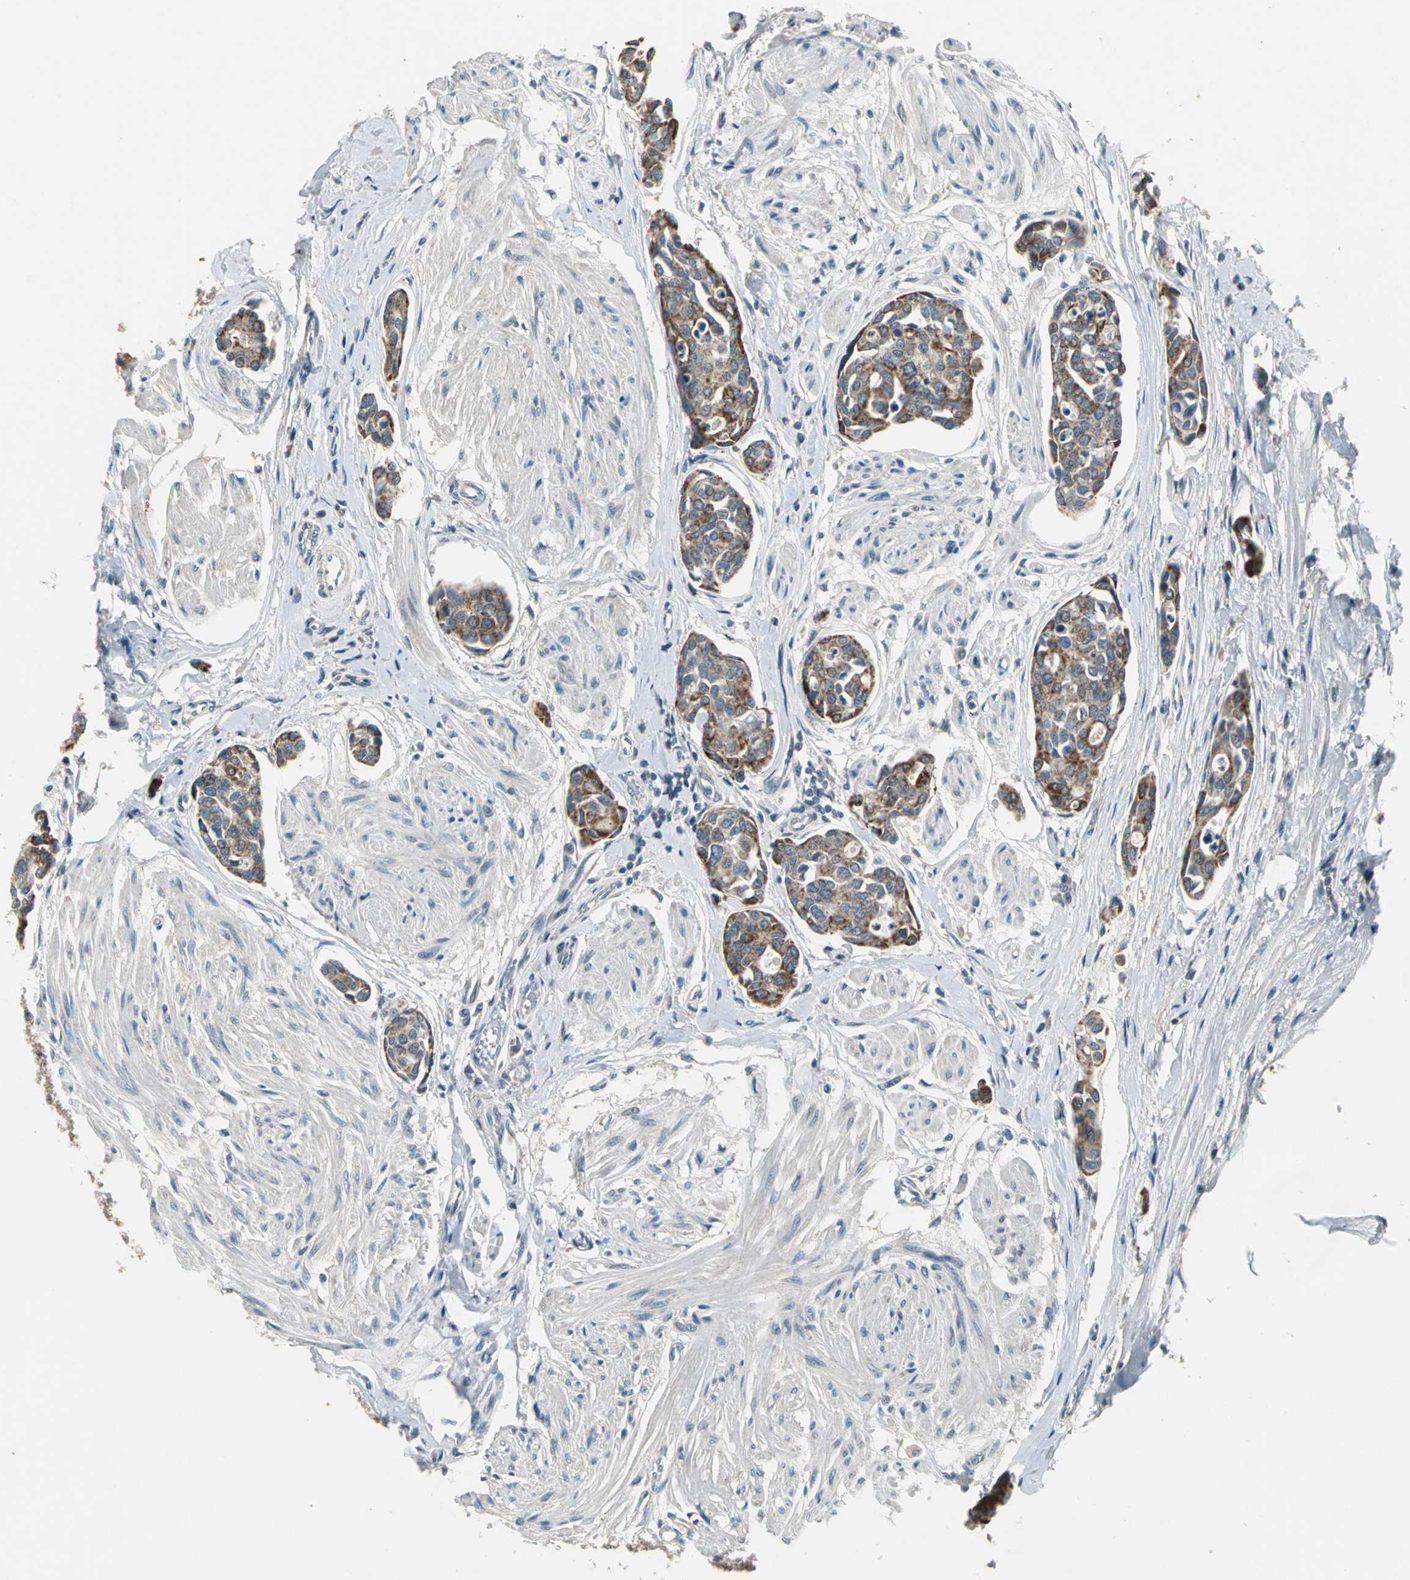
{"staining": {"intensity": "strong", "quantity": ">75%", "location": "cytoplasmic/membranous"}, "tissue": "urothelial cancer", "cell_type": "Tumor cells", "image_type": "cancer", "snomed": [{"axis": "morphology", "description": "Urothelial carcinoma, High grade"}, {"axis": "topography", "description": "Urinary bladder"}], "caption": "A high-resolution micrograph shows immunohistochemistry staining of urothelial cancer, which exhibits strong cytoplasmic/membranous expression in about >75% of tumor cells. (brown staining indicates protein expression, while blue staining denotes nuclei).", "gene": "JADE3", "patient": {"sex": "male", "age": 78}}